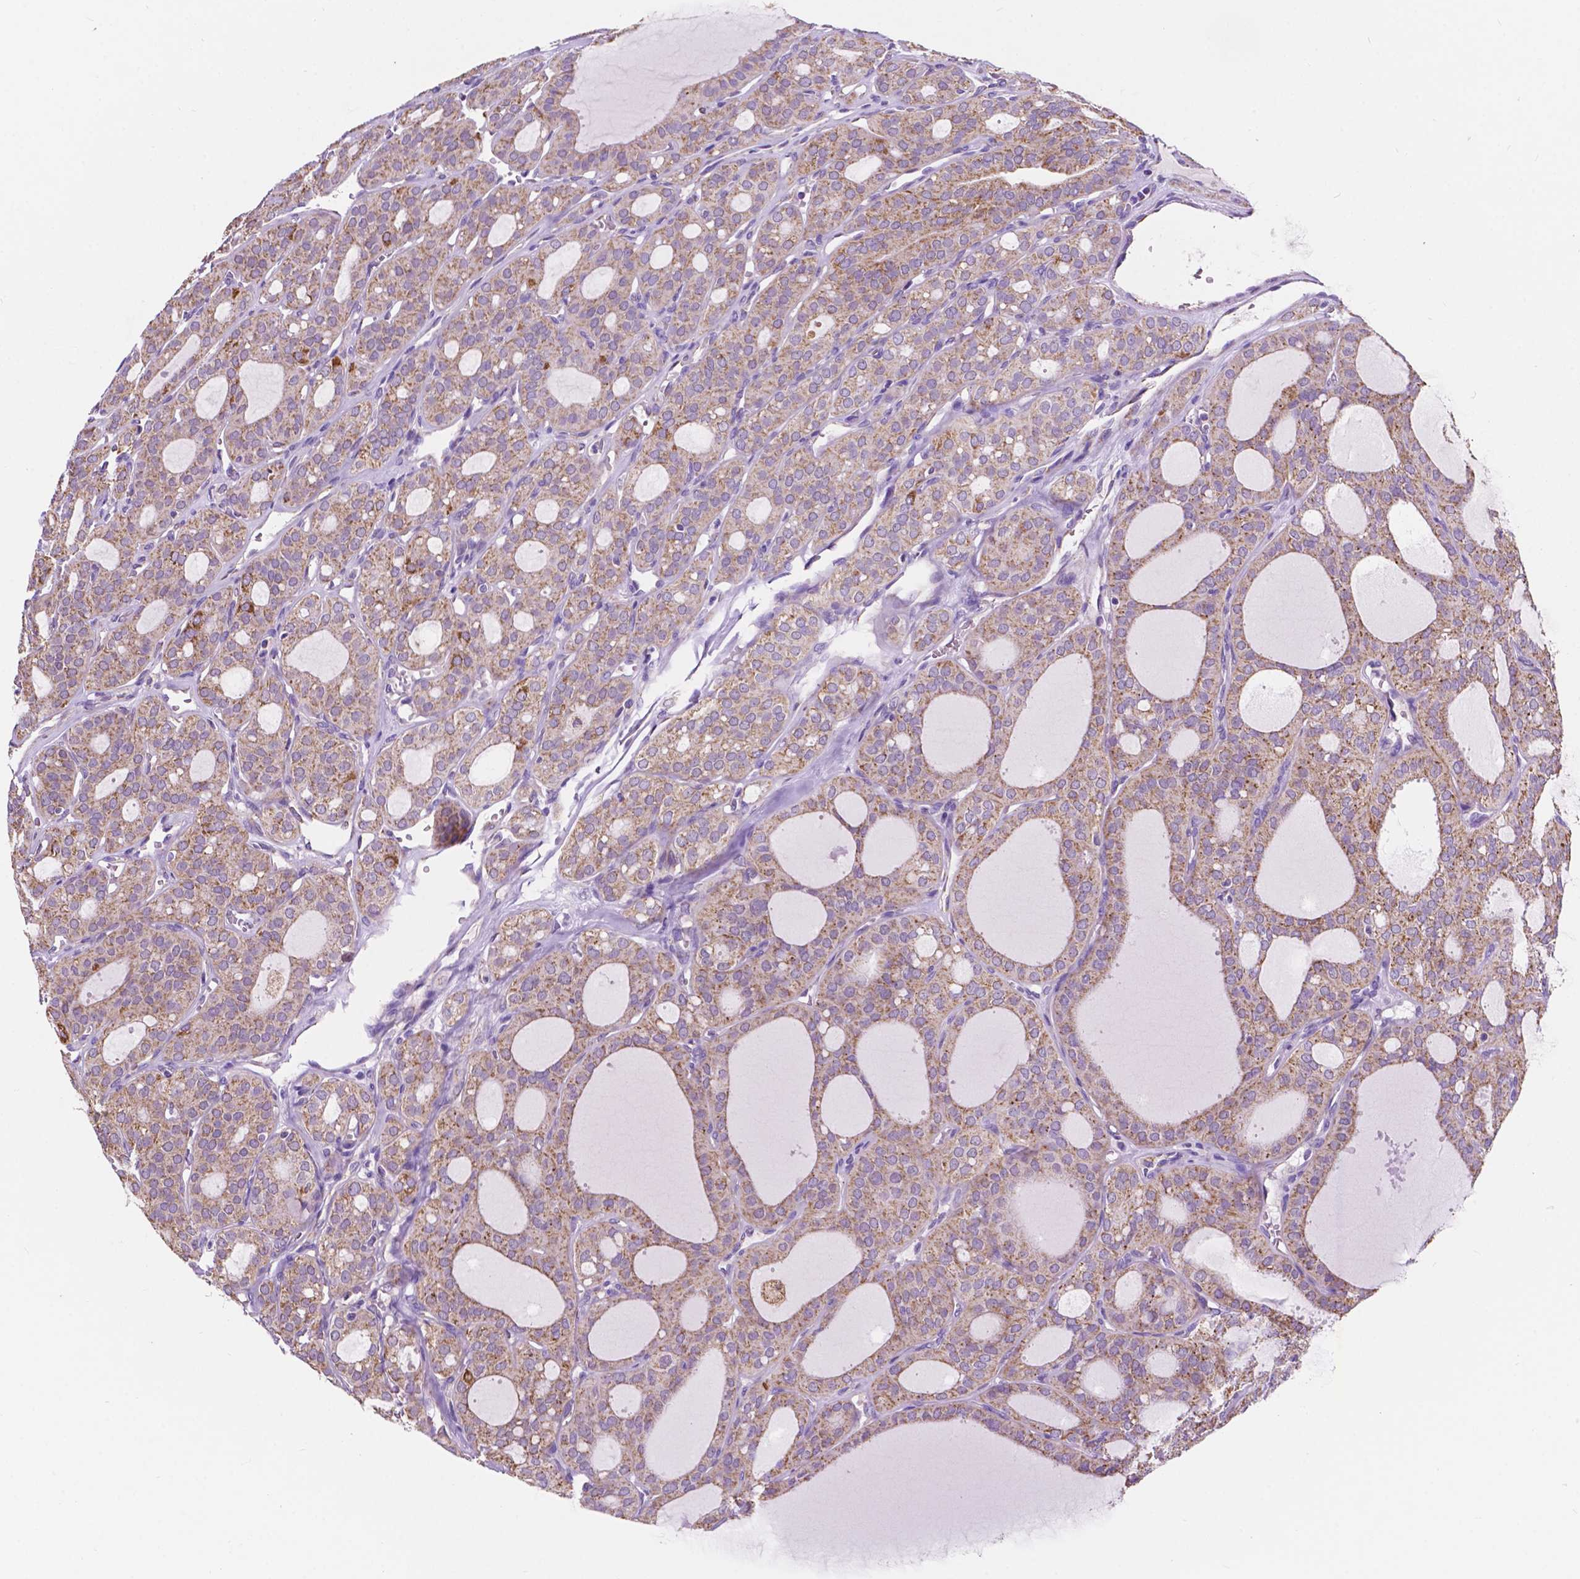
{"staining": {"intensity": "weak", "quantity": ">75%", "location": "cytoplasmic/membranous"}, "tissue": "thyroid cancer", "cell_type": "Tumor cells", "image_type": "cancer", "snomed": [{"axis": "morphology", "description": "Follicular adenoma carcinoma, NOS"}, {"axis": "topography", "description": "Thyroid gland"}], "caption": "Human thyroid cancer stained with a protein marker shows weak staining in tumor cells.", "gene": "TRPV5", "patient": {"sex": "male", "age": 75}}